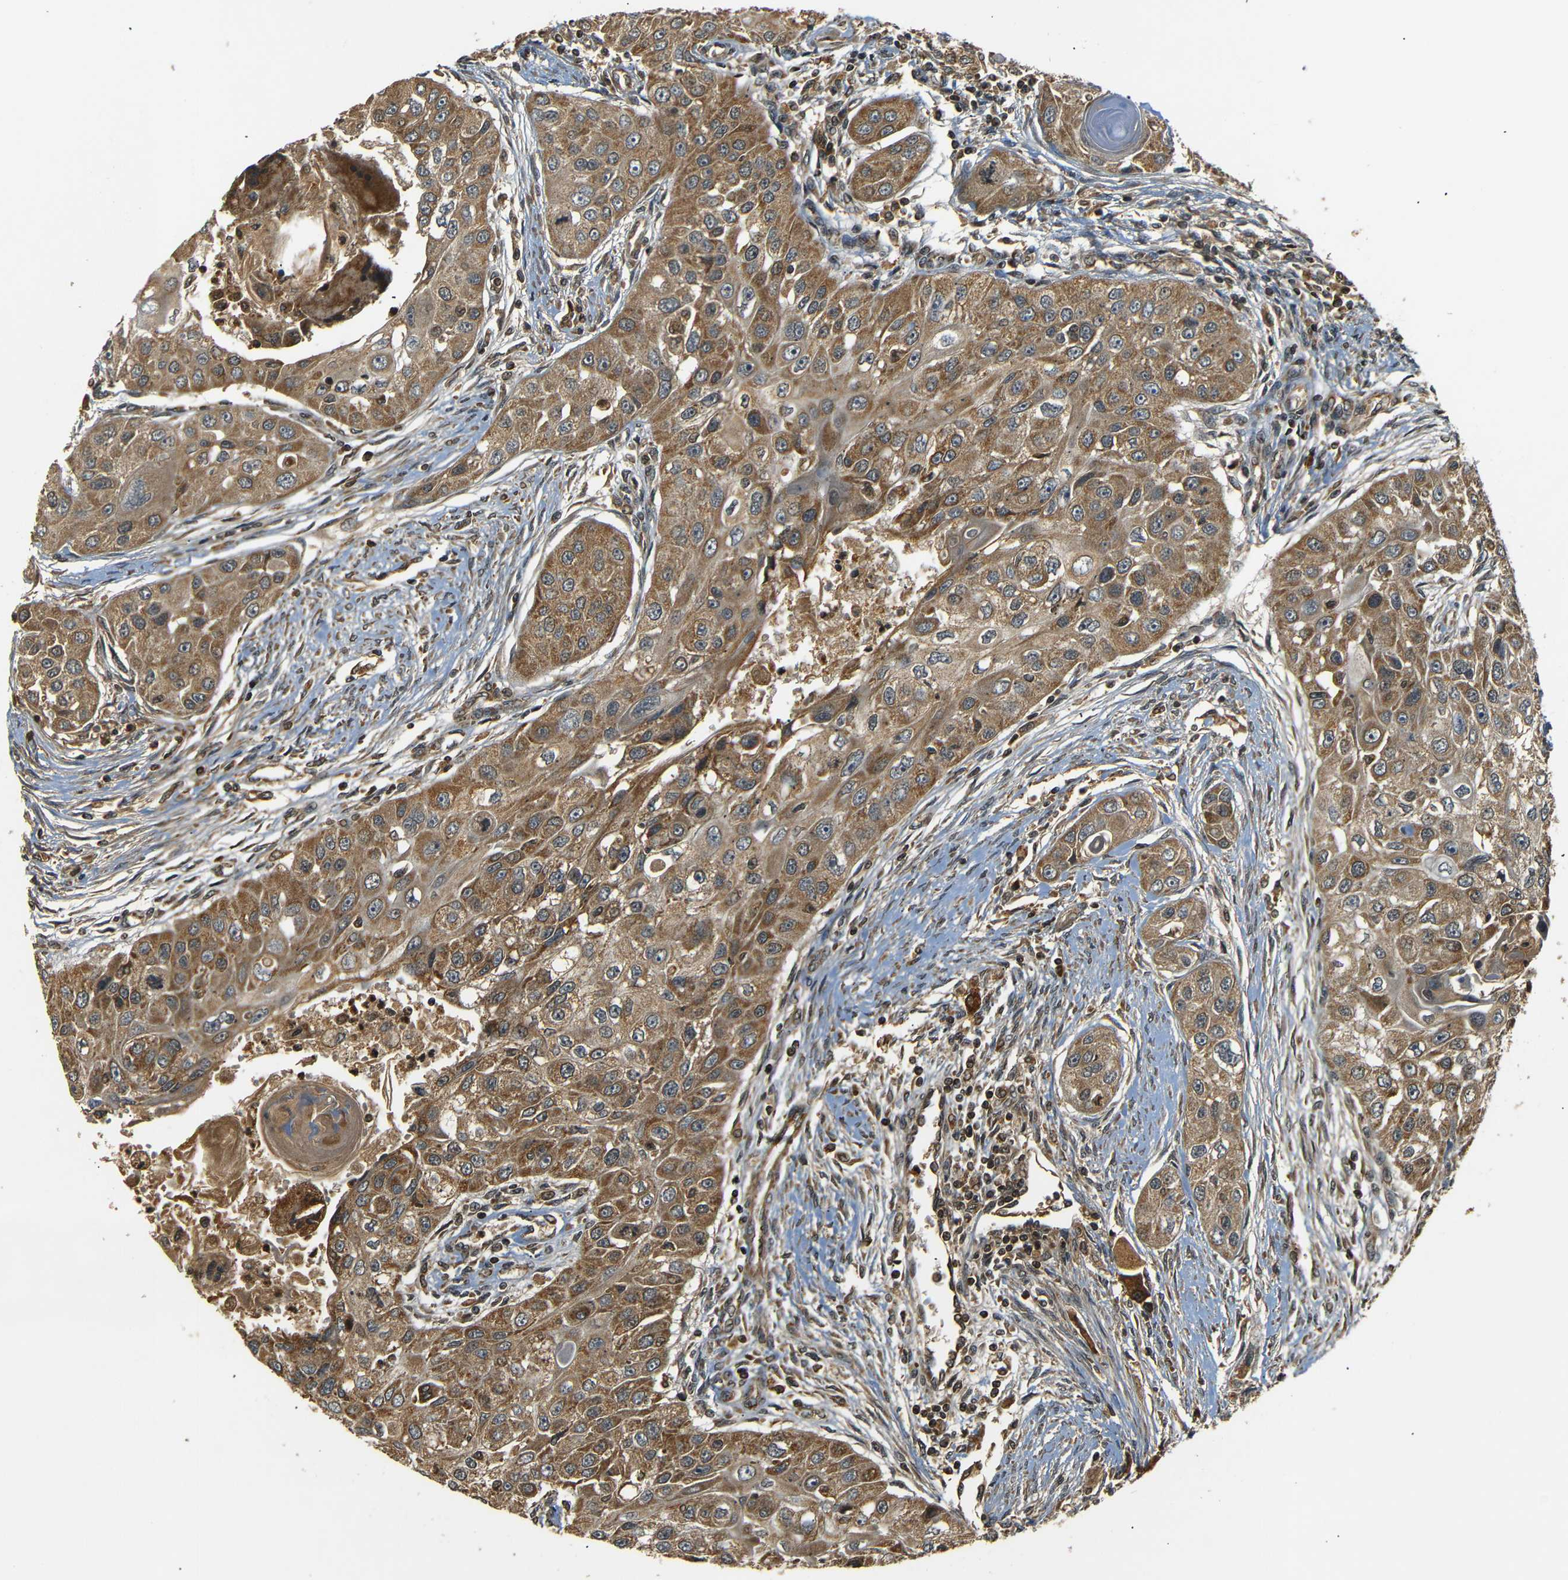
{"staining": {"intensity": "moderate", "quantity": ">75%", "location": "cytoplasmic/membranous"}, "tissue": "head and neck cancer", "cell_type": "Tumor cells", "image_type": "cancer", "snomed": [{"axis": "morphology", "description": "Normal tissue, NOS"}, {"axis": "morphology", "description": "Squamous cell carcinoma, NOS"}, {"axis": "topography", "description": "Skeletal muscle"}, {"axis": "topography", "description": "Head-Neck"}], "caption": "IHC (DAB (3,3'-diaminobenzidine)) staining of head and neck cancer exhibits moderate cytoplasmic/membranous protein positivity in about >75% of tumor cells.", "gene": "TANK", "patient": {"sex": "male", "age": 51}}